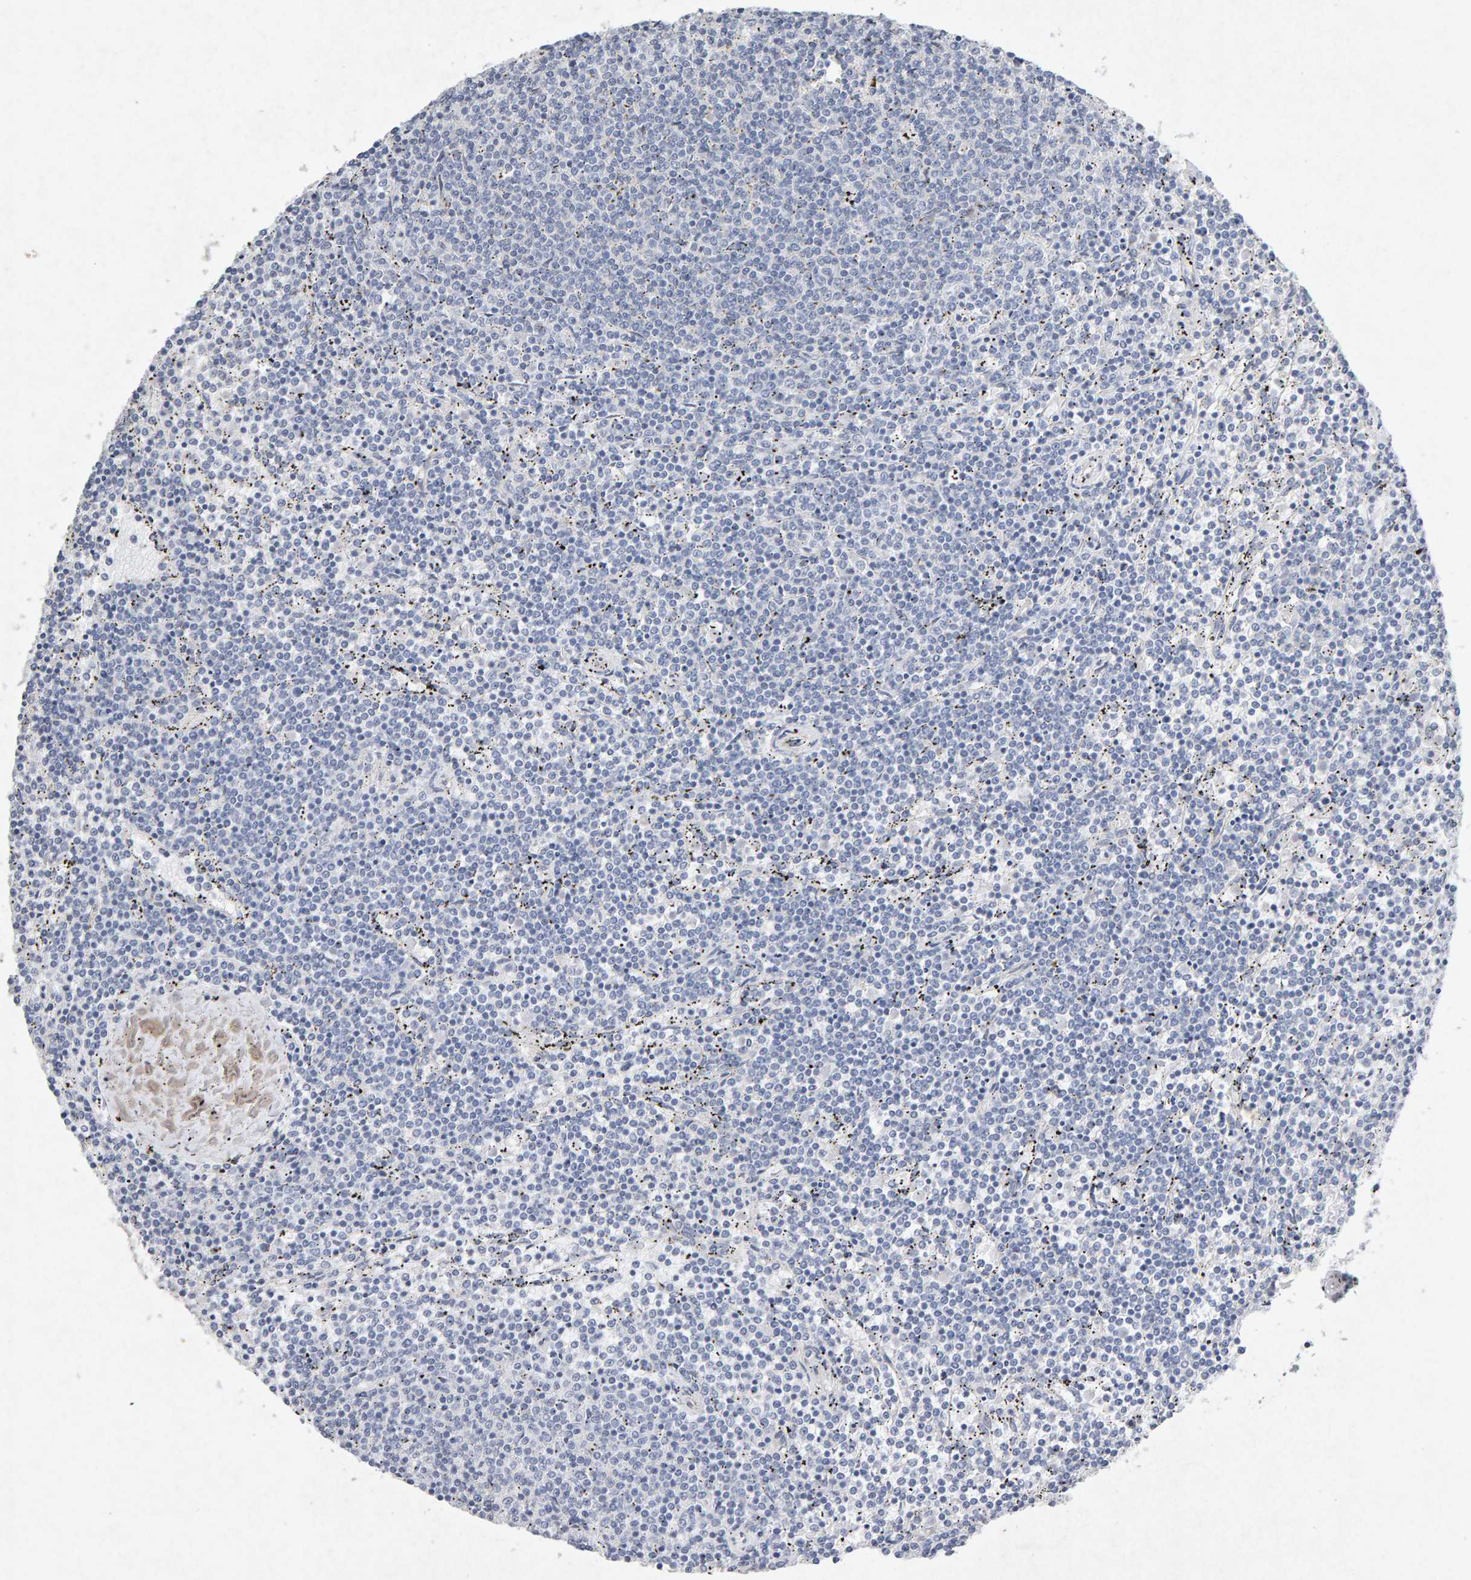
{"staining": {"intensity": "negative", "quantity": "none", "location": "none"}, "tissue": "lymphoma", "cell_type": "Tumor cells", "image_type": "cancer", "snomed": [{"axis": "morphology", "description": "Malignant lymphoma, non-Hodgkin's type, Low grade"}, {"axis": "topography", "description": "Spleen"}], "caption": "Immunohistochemistry (IHC) of human malignant lymphoma, non-Hodgkin's type (low-grade) exhibits no staining in tumor cells.", "gene": "PTPRM", "patient": {"sex": "female", "age": 50}}